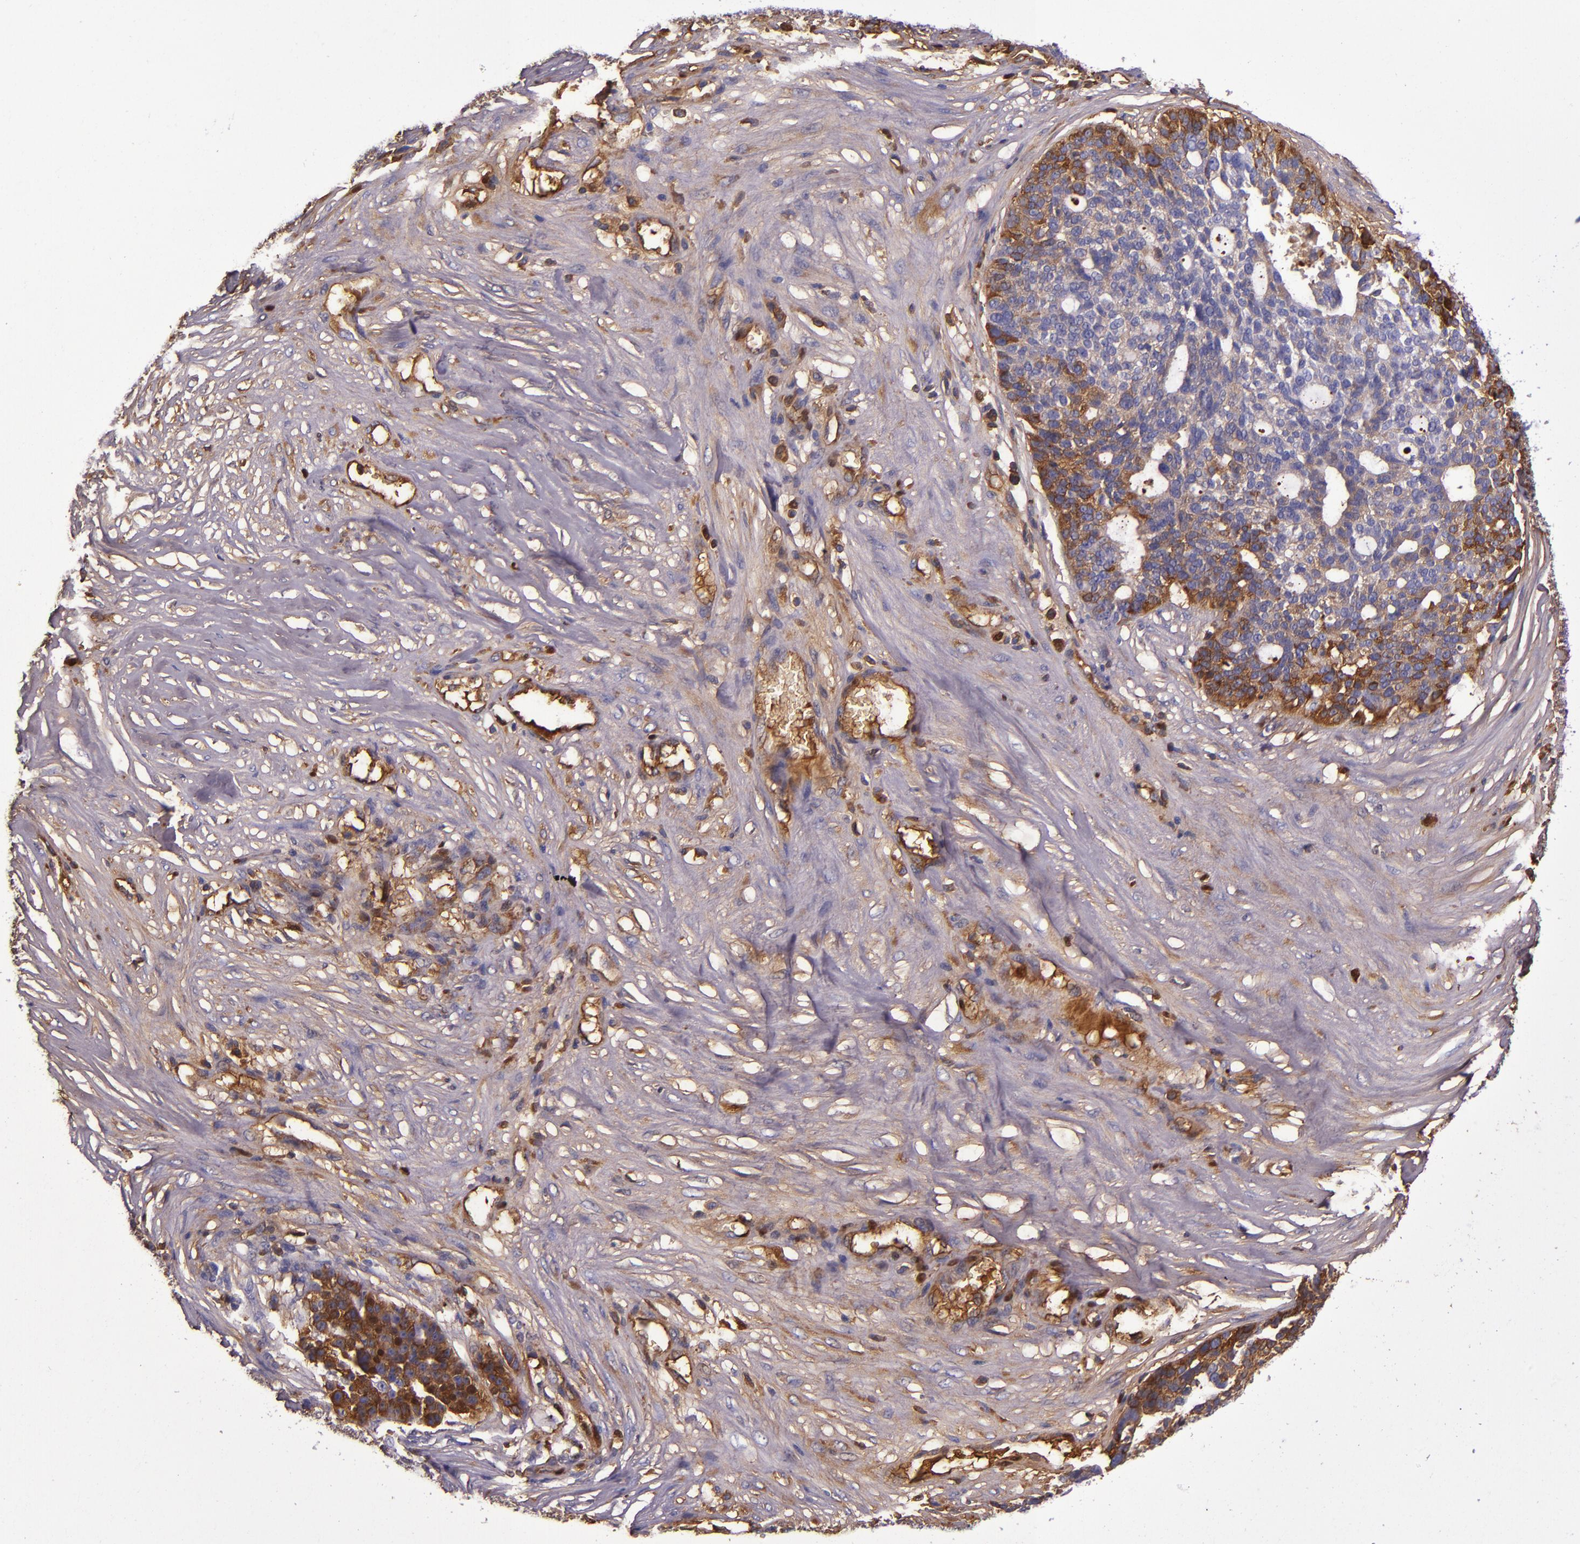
{"staining": {"intensity": "moderate", "quantity": "25%-75%", "location": "cytoplasmic/membranous"}, "tissue": "ovarian cancer", "cell_type": "Tumor cells", "image_type": "cancer", "snomed": [{"axis": "morphology", "description": "Cystadenocarcinoma, serous, NOS"}, {"axis": "topography", "description": "Ovary"}], "caption": "Immunohistochemistry (IHC) staining of ovarian cancer (serous cystadenocarcinoma), which shows medium levels of moderate cytoplasmic/membranous expression in approximately 25%-75% of tumor cells indicating moderate cytoplasmic/membranous protein positivity. The staining was performed using DAB (brown) for protein detection and nuclei were counterstained in hematoxylin (blue).", "gene": "CLEC3B", "patient": {"sex": "female", "age": 59}}